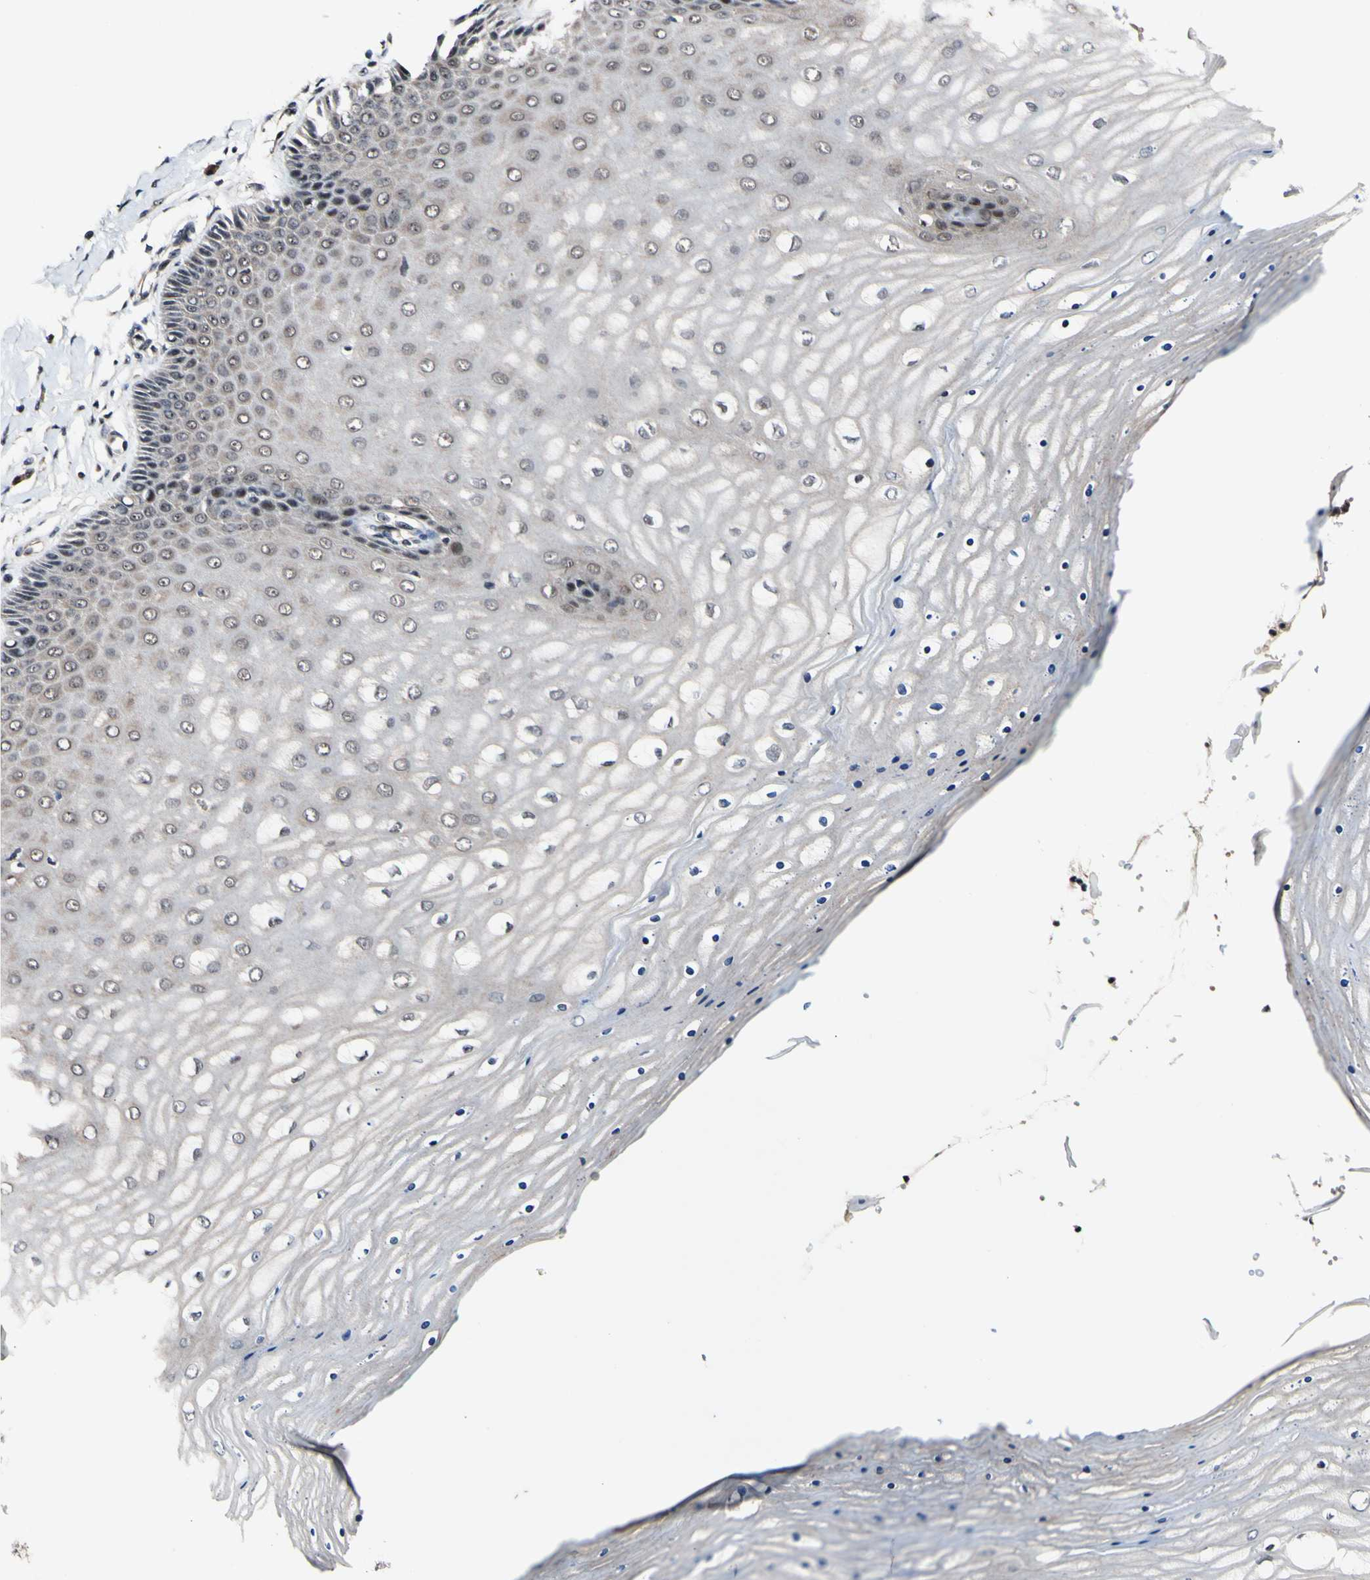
{"staining": {"intensity": "moderate", "quantity": ">75%", "location": "nuclear"}, "tissue": "cervix", "cell_type": "Glandular cells", "image_type": "normal", "snomed": [{"axis": "morphology", "description": "Normal tissue, NOS"}, {"axis": "topography", "description": "Cervix"}], "caption": "Cervix stained with DAB (3,3'-diaminobenzidine) immunohistochemistry reveals medium levels of moderate nuclear staining in approximately >75% of glandular cells.", "gene": "POLR2F", "patient": {"sex": "female", "age": 55}}